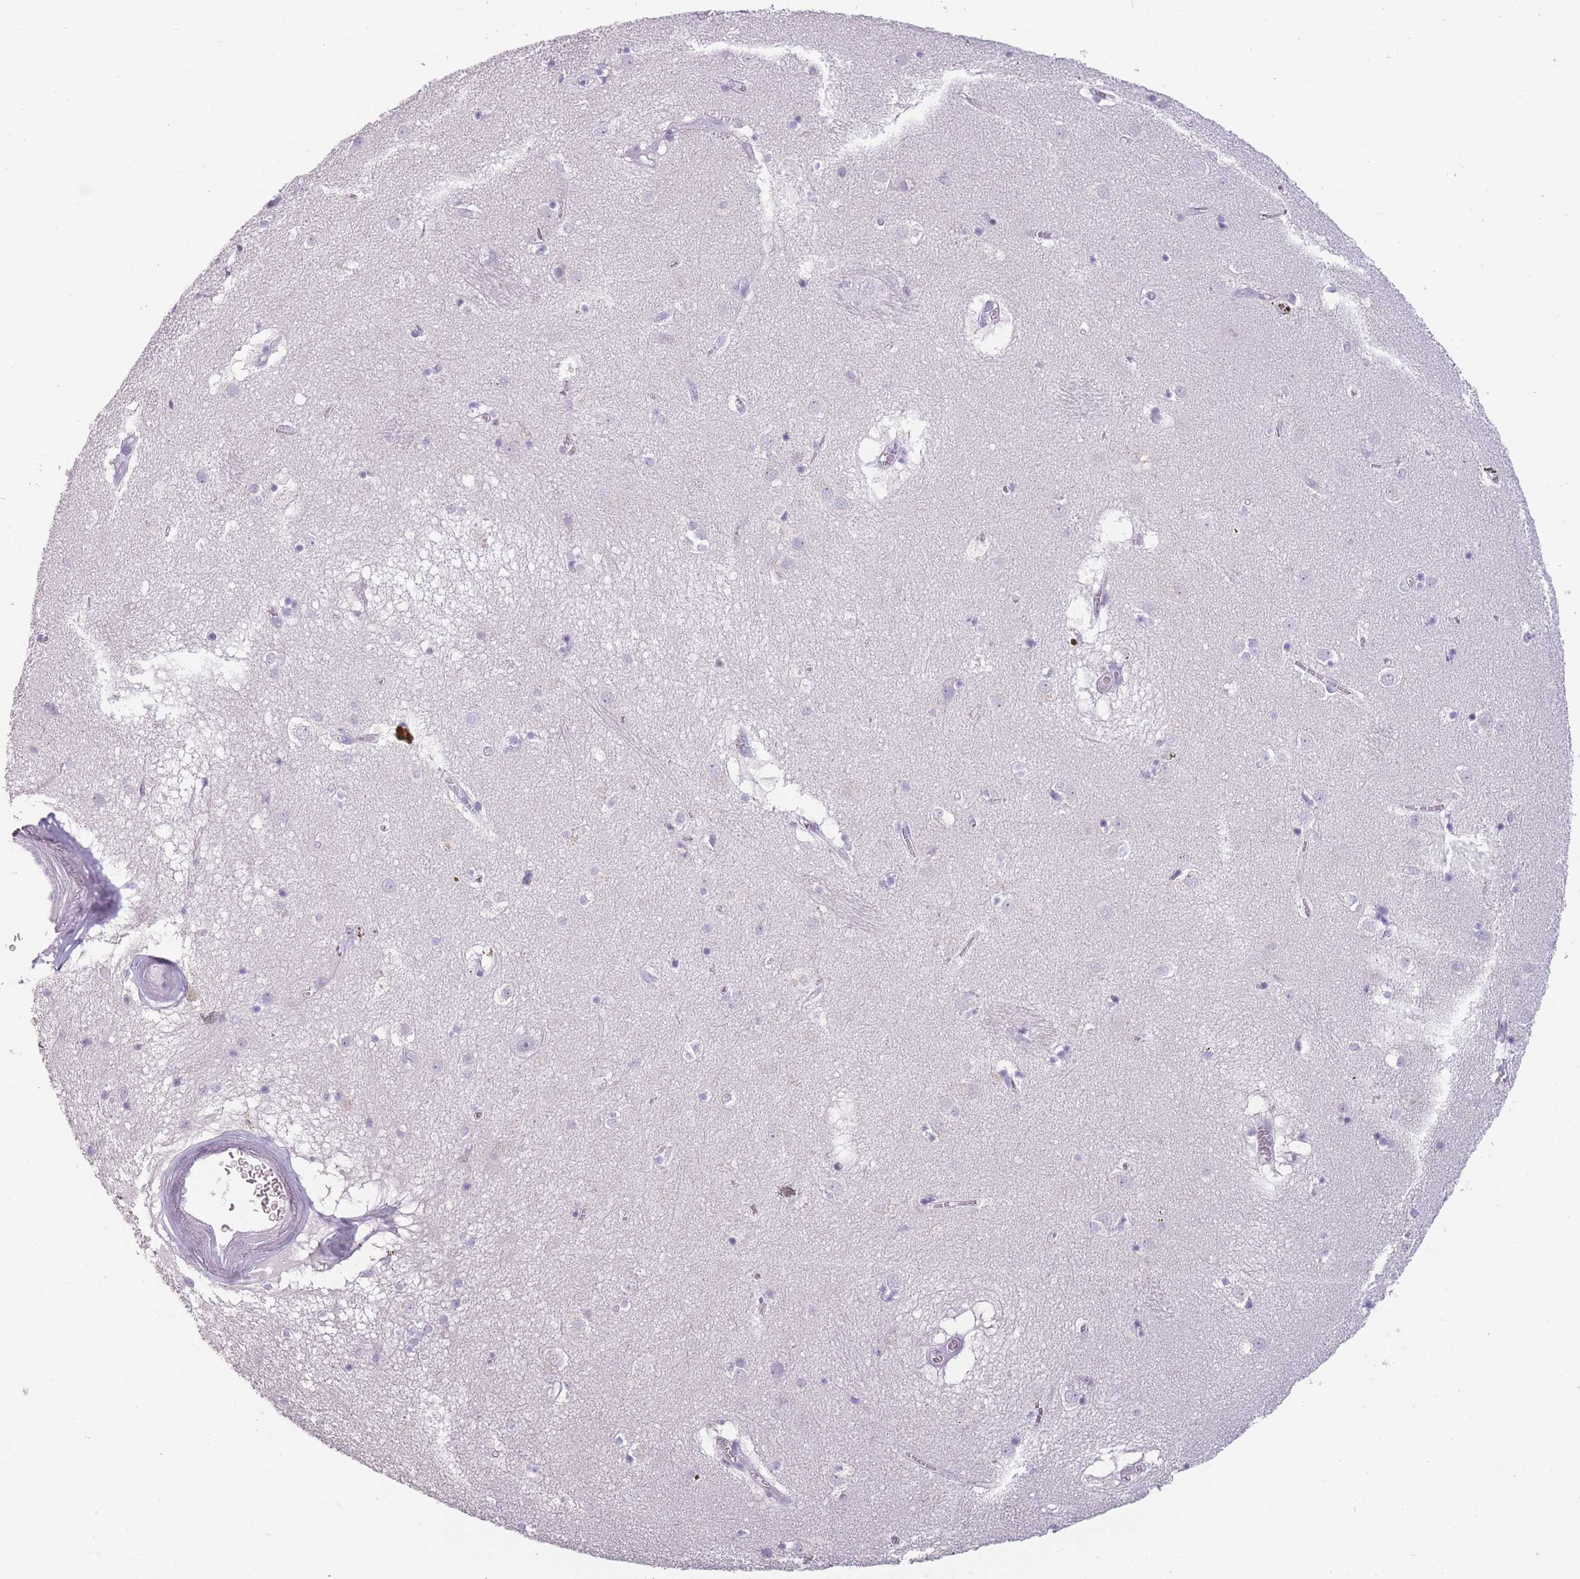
{"staining": {"intensity": "negative", "quantity": "none", "location": "none"}, "tissue": "caudate", "cell_type": "Glial cells", "image_type": "normal", "snomed": [{"axis": "morphology", "description": "Normal tissue, NOS"}, {"axis": "topography", "description": "Lateral ventricle wall"}], "caption": "The IHC micrograph has no significant positivity in glial cells of caudate.", "gene": "CCNO", "patient": {"sex": "male", "age": 70}}